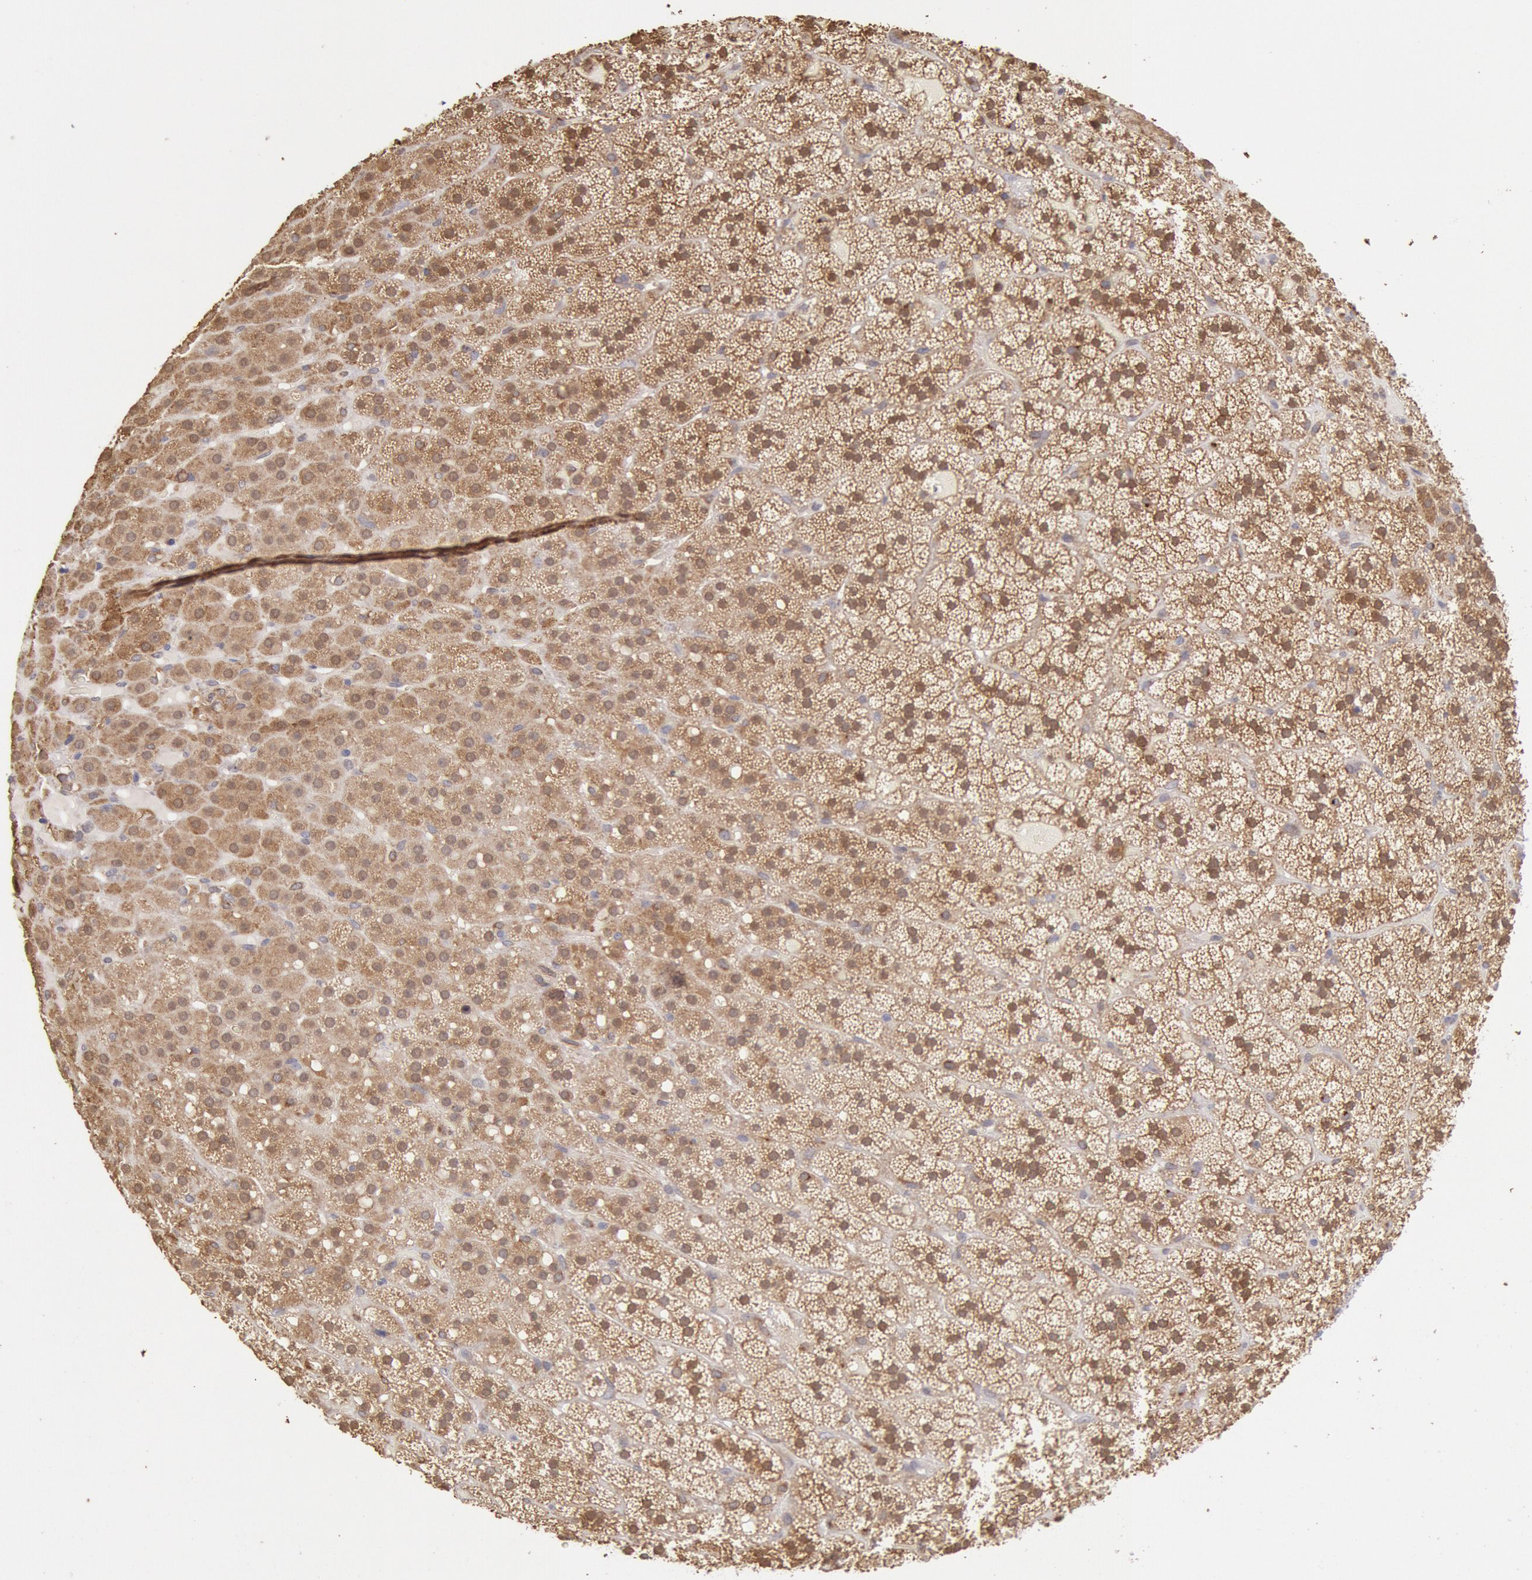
{"staining": {"intensity": "moderate", "quantity": ">75%", "location": "cytoplasmic/membranous,nuclear"}, "tissue": "adrenal gland", "cell_type": "Glandular cells", "image_type": "normal", "snomed": [{"axis": "morphology", "description": "Normal tissue, NOS"}, {"axis": "topography", "description": "Adrenal gland"}], "caption": "The immunohistochemical stain shows moderate cytoplasmic/membranous,nuclear expression in glandular cells of normal adrenal gland.", "gene": "COMT", "patient": {"sex": "male", "age": 35}}